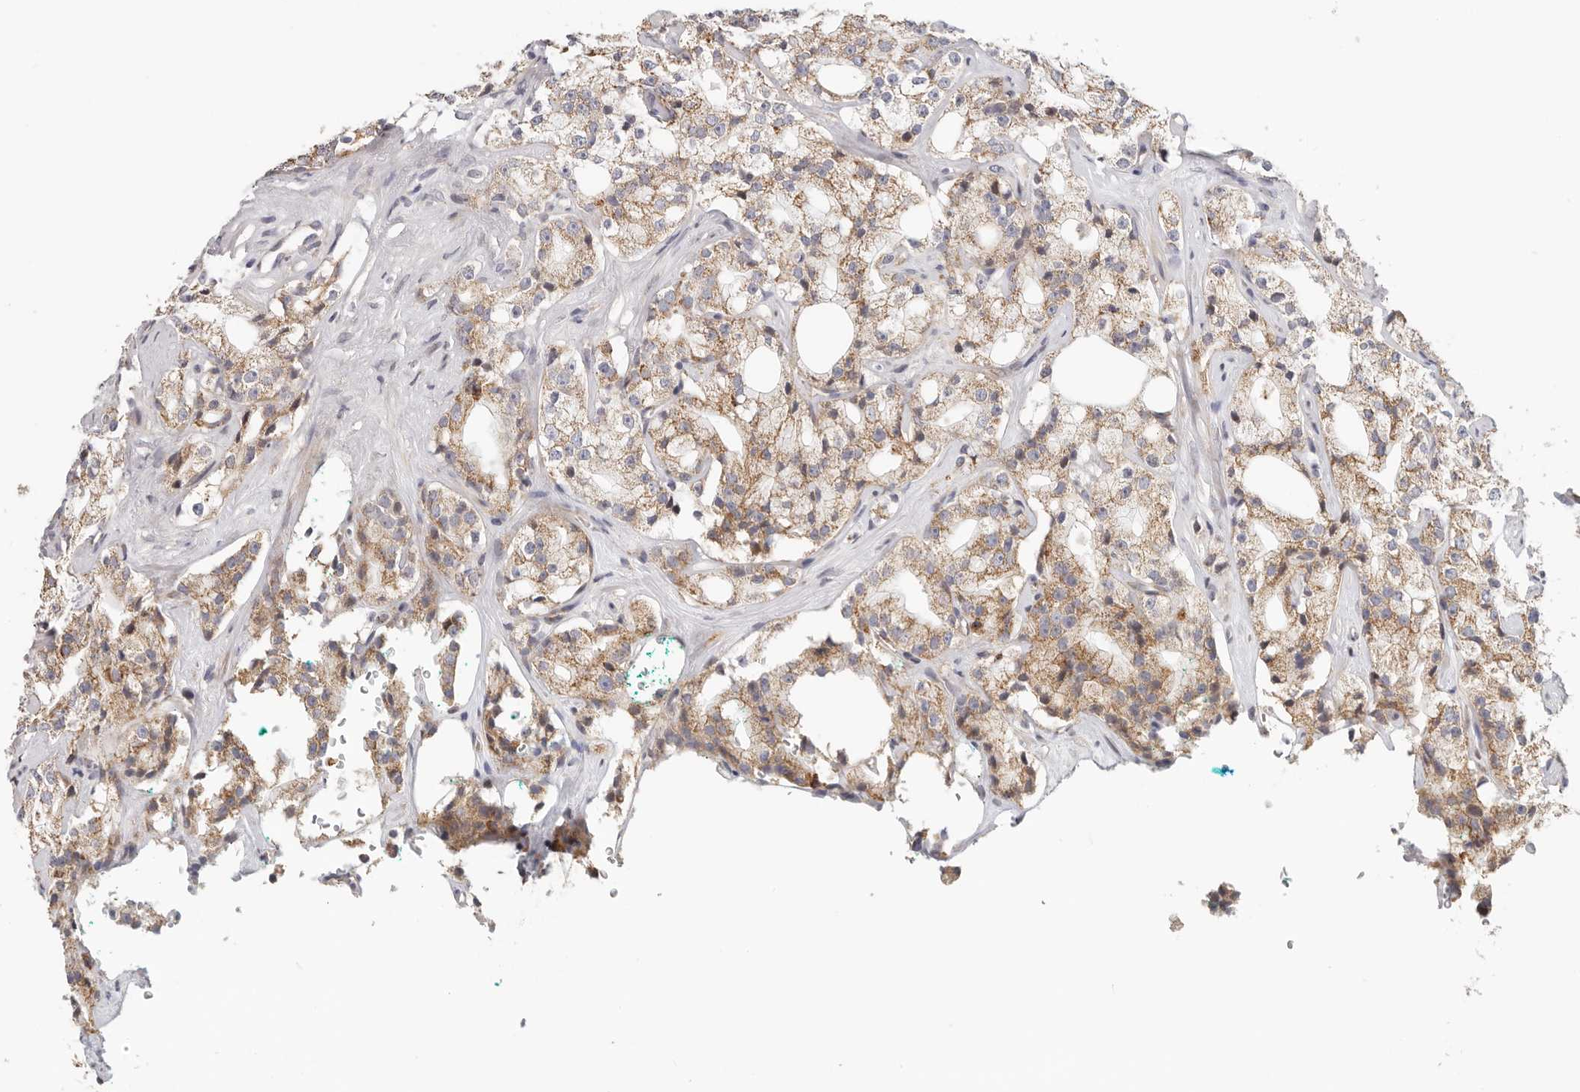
{"staining": {"intensity": "moderate", "quantity": ">75%", "location": "cytoplasmic/membranous"}, "tissue": "prostate cancer", "cell_type": "Tumor cells", "image_type": "cancer", "snomed": [{"axis": "morphology", "description": "Adenocarcinoma, High grade"}, {"axis": "topography", "description": "Prostate"}], "caption": "The micrograph reveals staining of prostate cancer (high-grade adenocarcinoma), revealing moderate cytoplasmic/membranous protein expression (brown color) within tumor cells. (DAB (3,3'-diaminobenzidine) IHC with brightfield microscopy, high magnification).", "gene": "AFDN", "patient": {"sex": "male", "age": 64}}